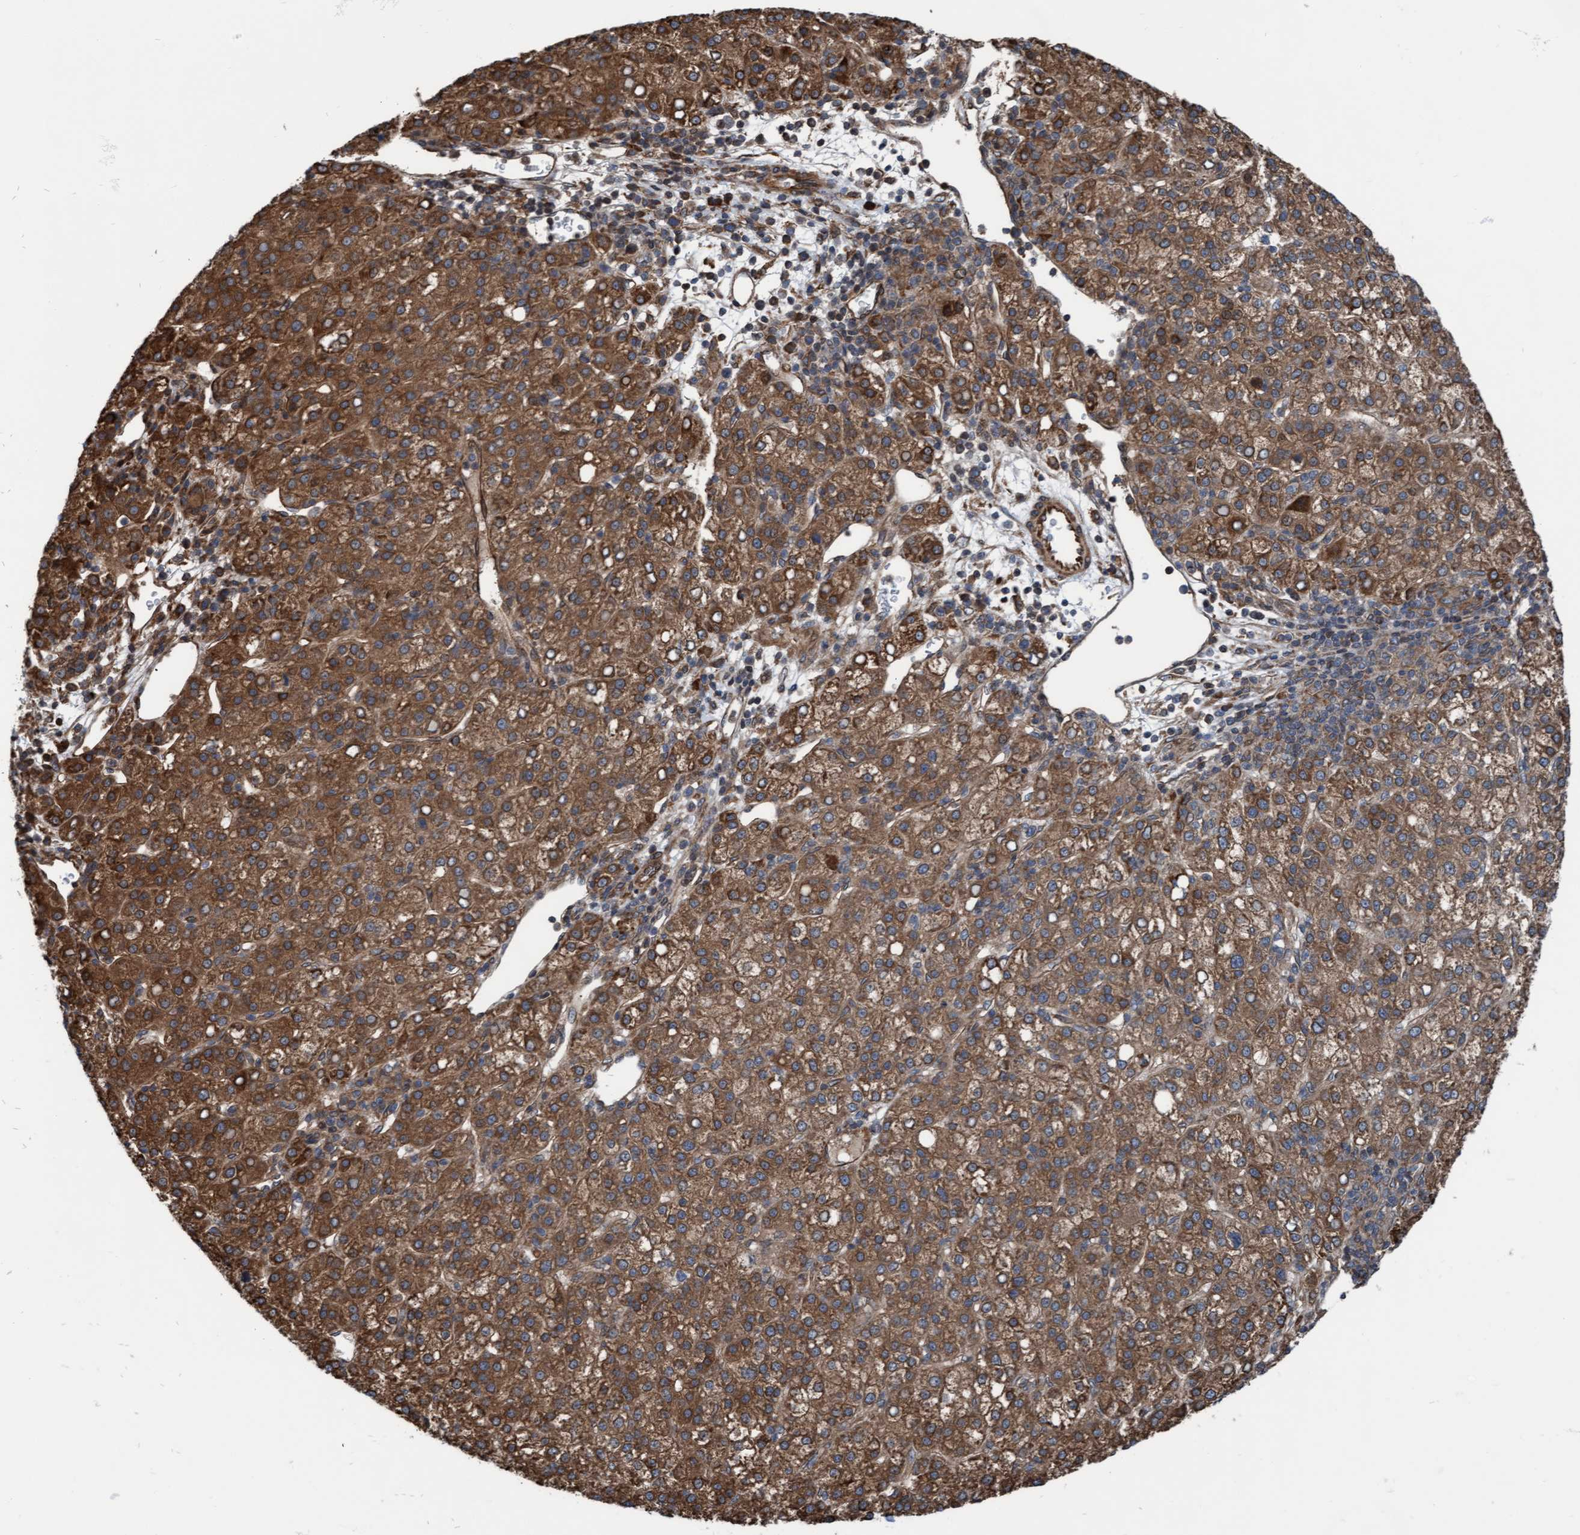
{"staining": {"intensity": "moderate", "quantity": ">75%", "location": "cytoplasmic/membranous"}, "tissue": "liver cancer", "cell_type": "Tumor cells", "image_type": "cancer", "snomed": [{"axis": "morphology", "description": "Carcinoma, Hepatocellular, NOS"}, {"axis": "topography", "description": "Liver"}], "caption": "Immunohistochemistry (IHC) image of neoplastic tissue: hepatocellular carcinoma (liver) stained using immunohistochemistry (IHC) exhibits medium levels of moderate protein expression localized specifically in the cytoplasmic/membranous of tumor cells, appearing as a cytoplasmic/membranous brown color.", "gene": "RAP1GAP2", "patient": {"sex": "female", "age": 58}}